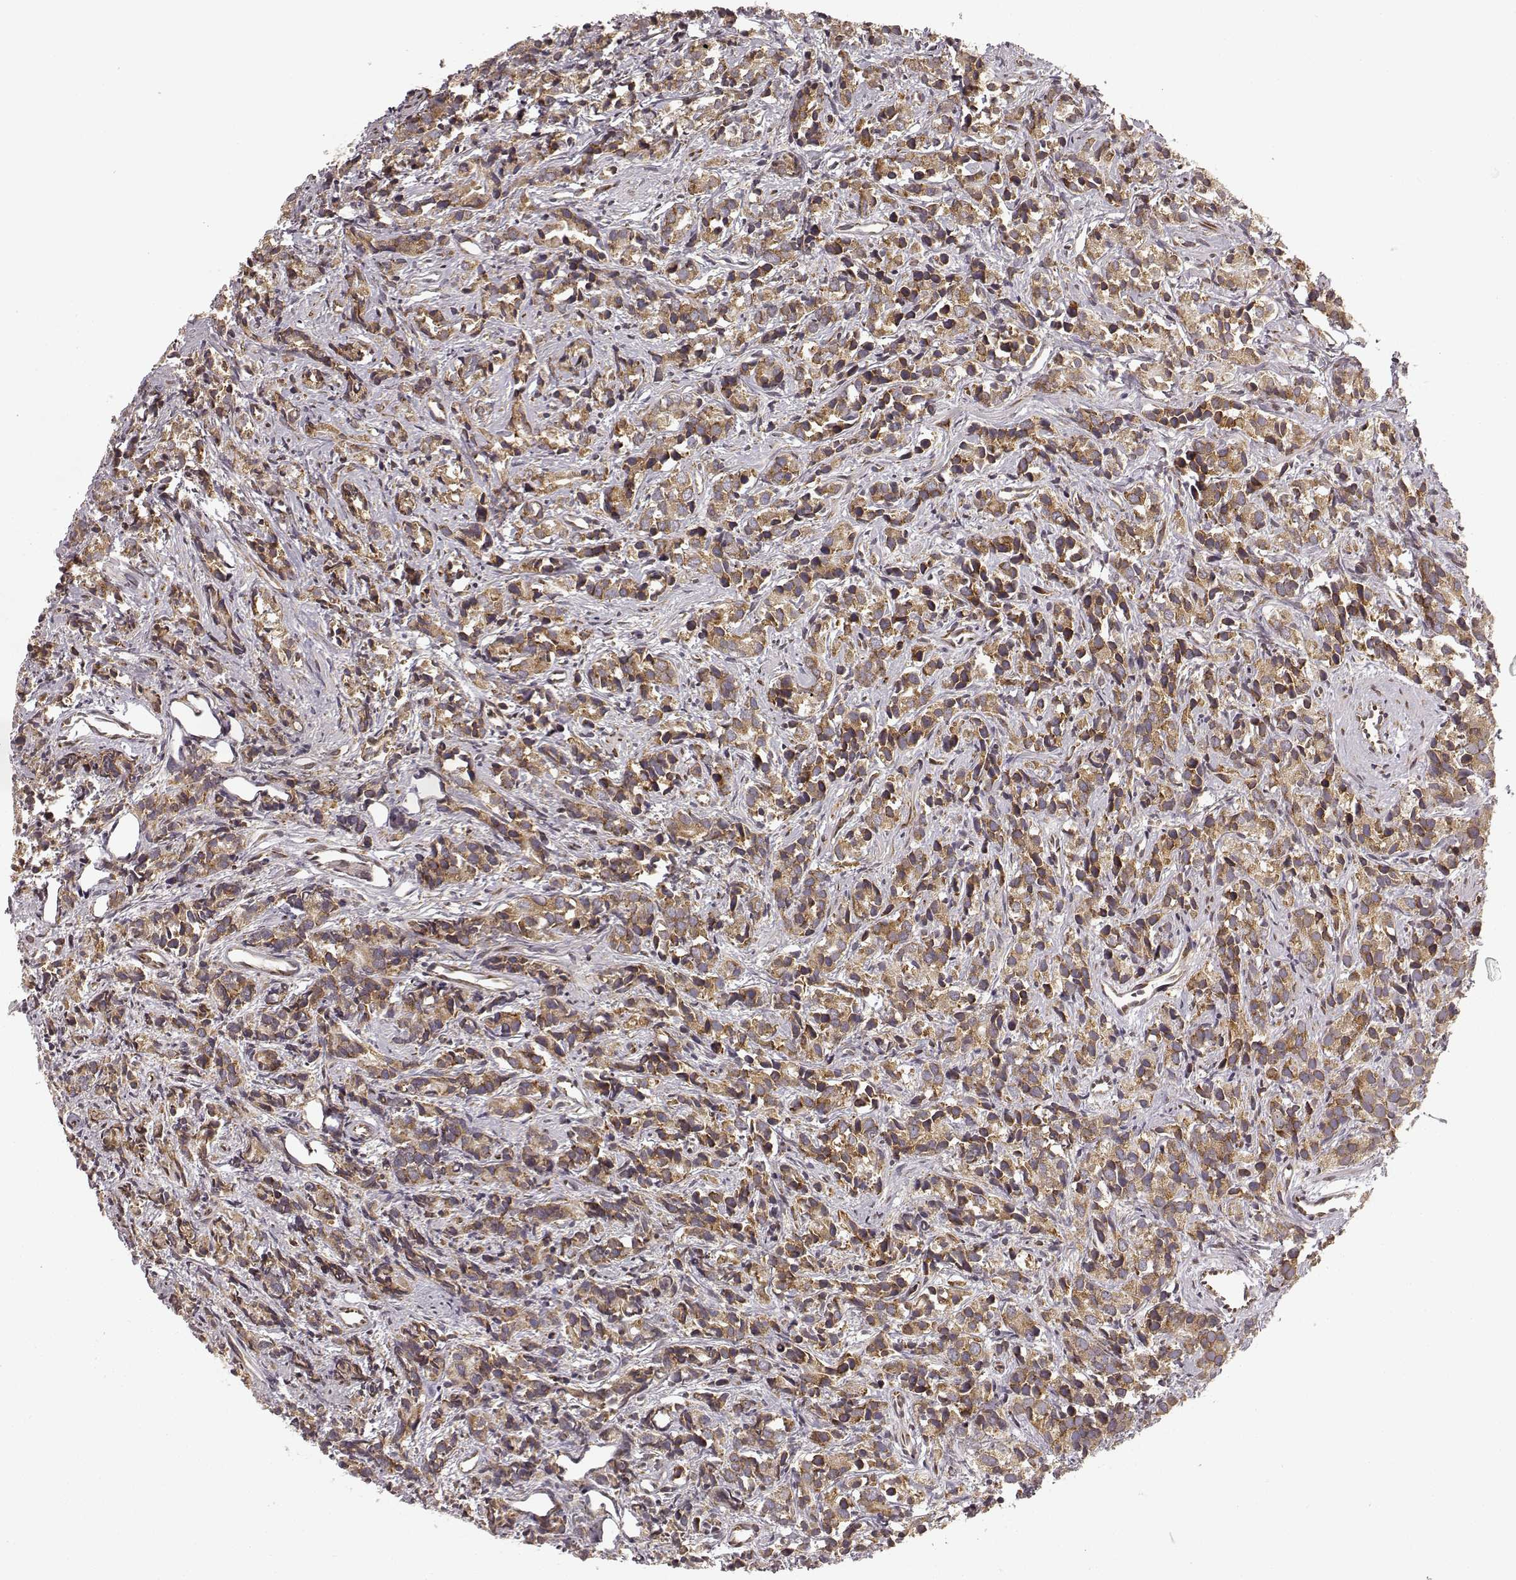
{"staining": {"intensity": "weak", "quantity": ">75%", "location": "cytoplasmic/membranous"}, "tissue": "prostate cancer", "cell_type": "Tumor cells", "image_type": "cancer", "snomed": [{"axis": "morphology", "description": "Adenocarcinoma, High grade"}, {"axis": "topography", "description": "Prostate"}], "caption": "DAB immunohistochemical staining of human prostate cancer (high-grade adenocarcinoma) shows weak cytoplasmic/membranous protein positivity in about >75% of tumor cells.", "gene": "TMEM14A", "patient": {"sex": "male", "age": 84}}